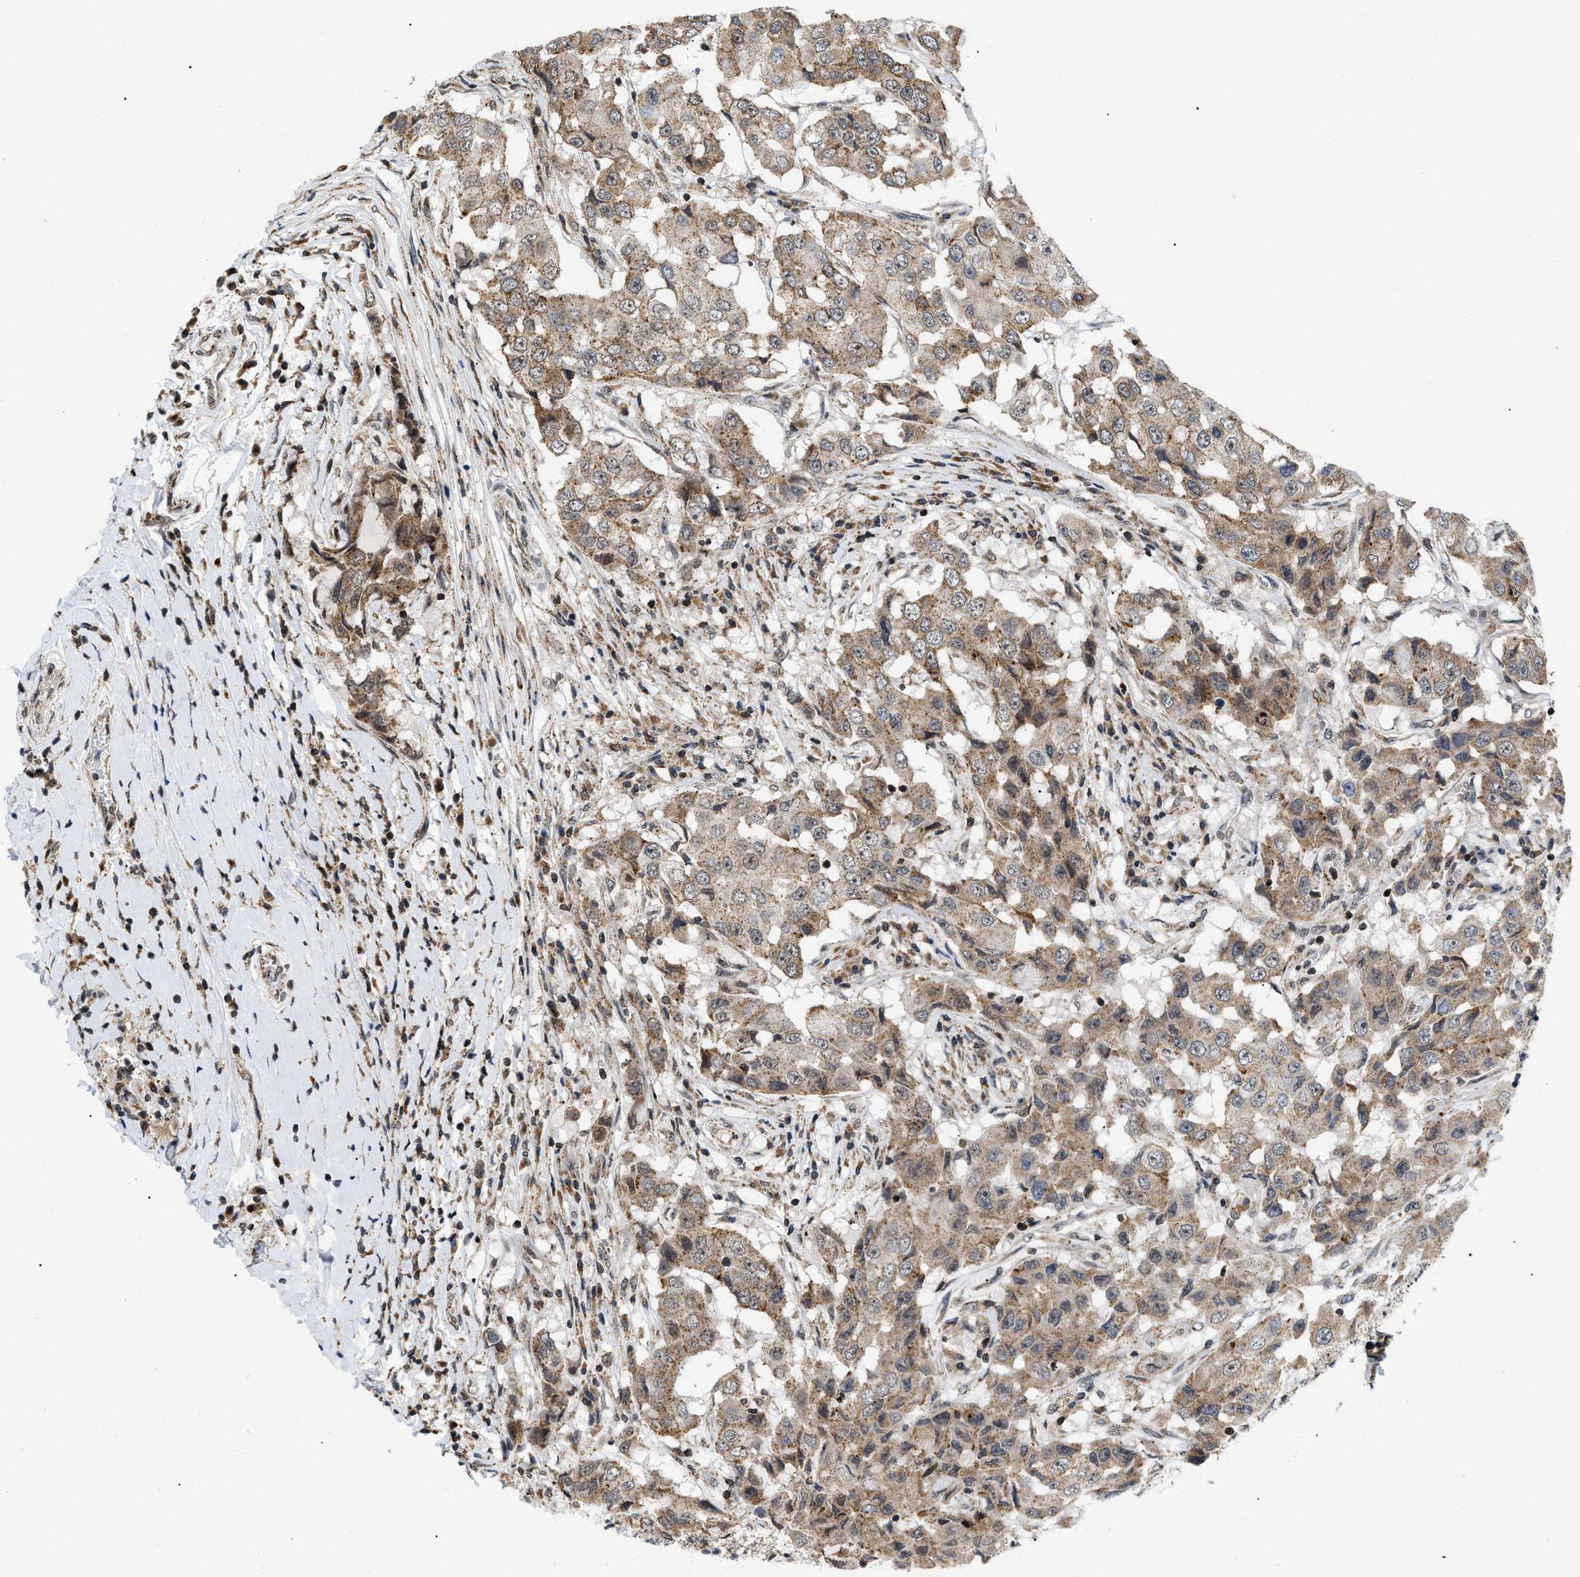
{"staining": {"intensity": "moderate", "quantity": ">75%", "location": "cytoplasmic/membranous"}, "tissue": "breast cancer", "cell_type": "Tumor cells", "image_type": "cancer", "snomed": [{"axis": "morphology", "description": "Duct carcinoma"}, {"axis": "topography", "description": "Breast"}], "caption": "Immunohistochemistry (DAB (3,3'-diaminobenzidine)) staining of human invasive ductal carcinoma (breast) shows moderate cytoplasmic/membranous protein positivity in about >75% of tumor cells. (IHC, brightfield microscopy, high magnification).", "gene": "ZBTB11", "patient": {"sex": "female", "age": 27}}